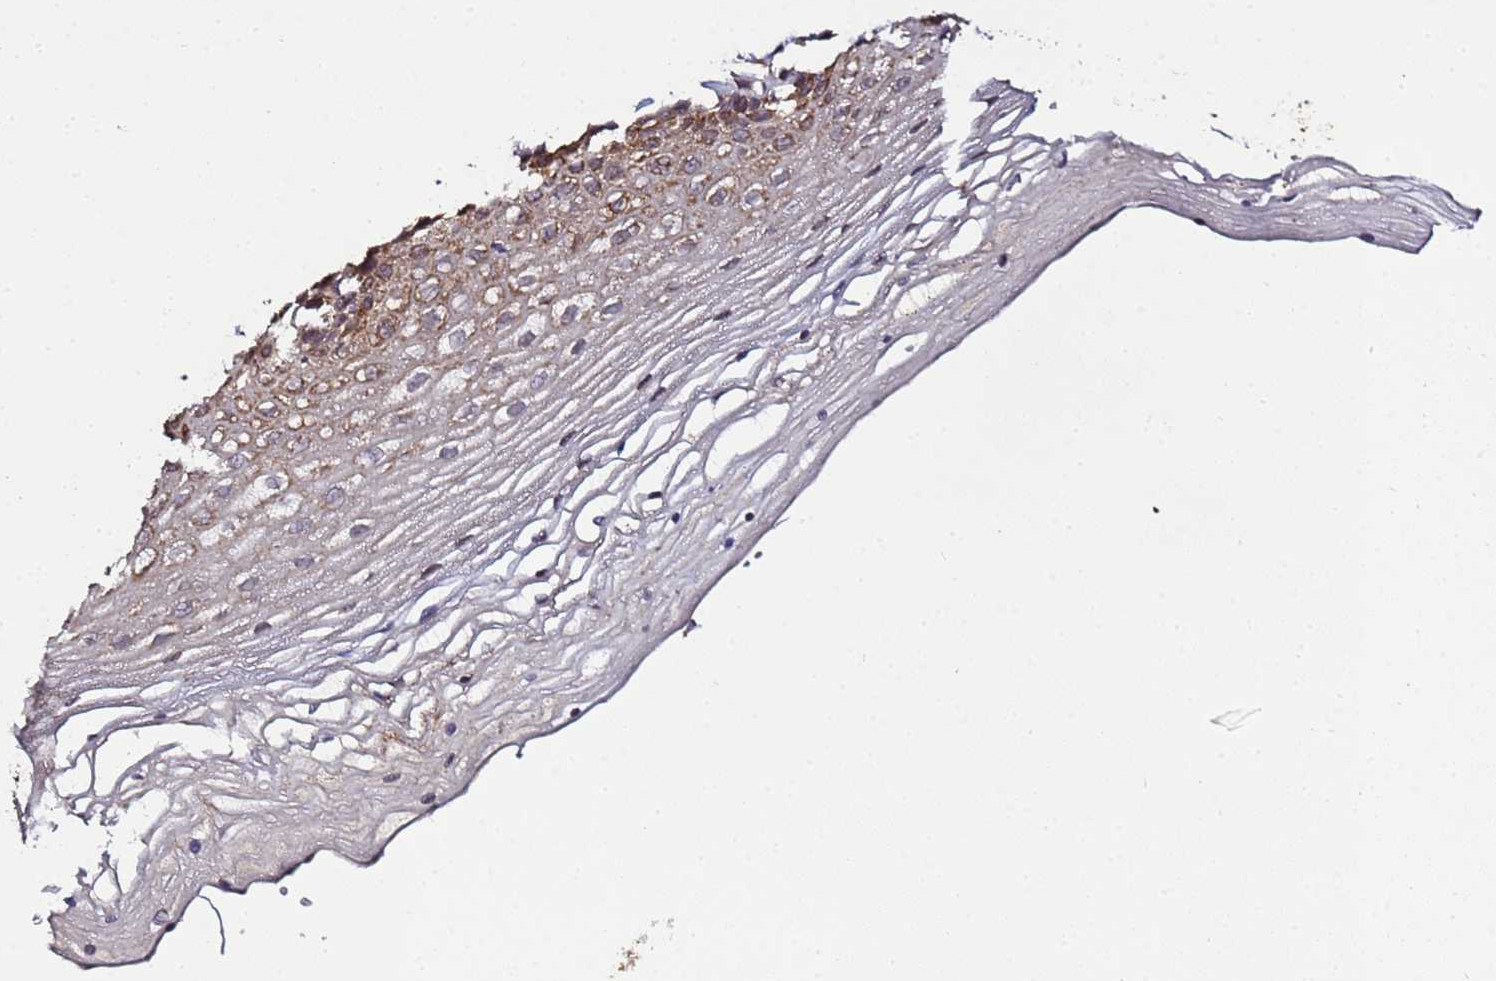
{"staining": {"intensity": "weak", "quantity": "25%-75%", "location": "cytoplasmic/membranous"}, "tissue": "vagina", "cell_type": "Squamous epithelial cells", "image_type": "normal", "snomed": [{"axis": "morphology", "description": "Normal tissue, NOS"}, {"axis": "topography", "description": "Vagina"}], "caption": "Benign vagina demonstrates weak cytoplasmic/membranous staining in approximately 25%-75% of squamous epithelial cells.", "gene": "ANKRD17", "patient": {"sex": "female", "age": 46}}